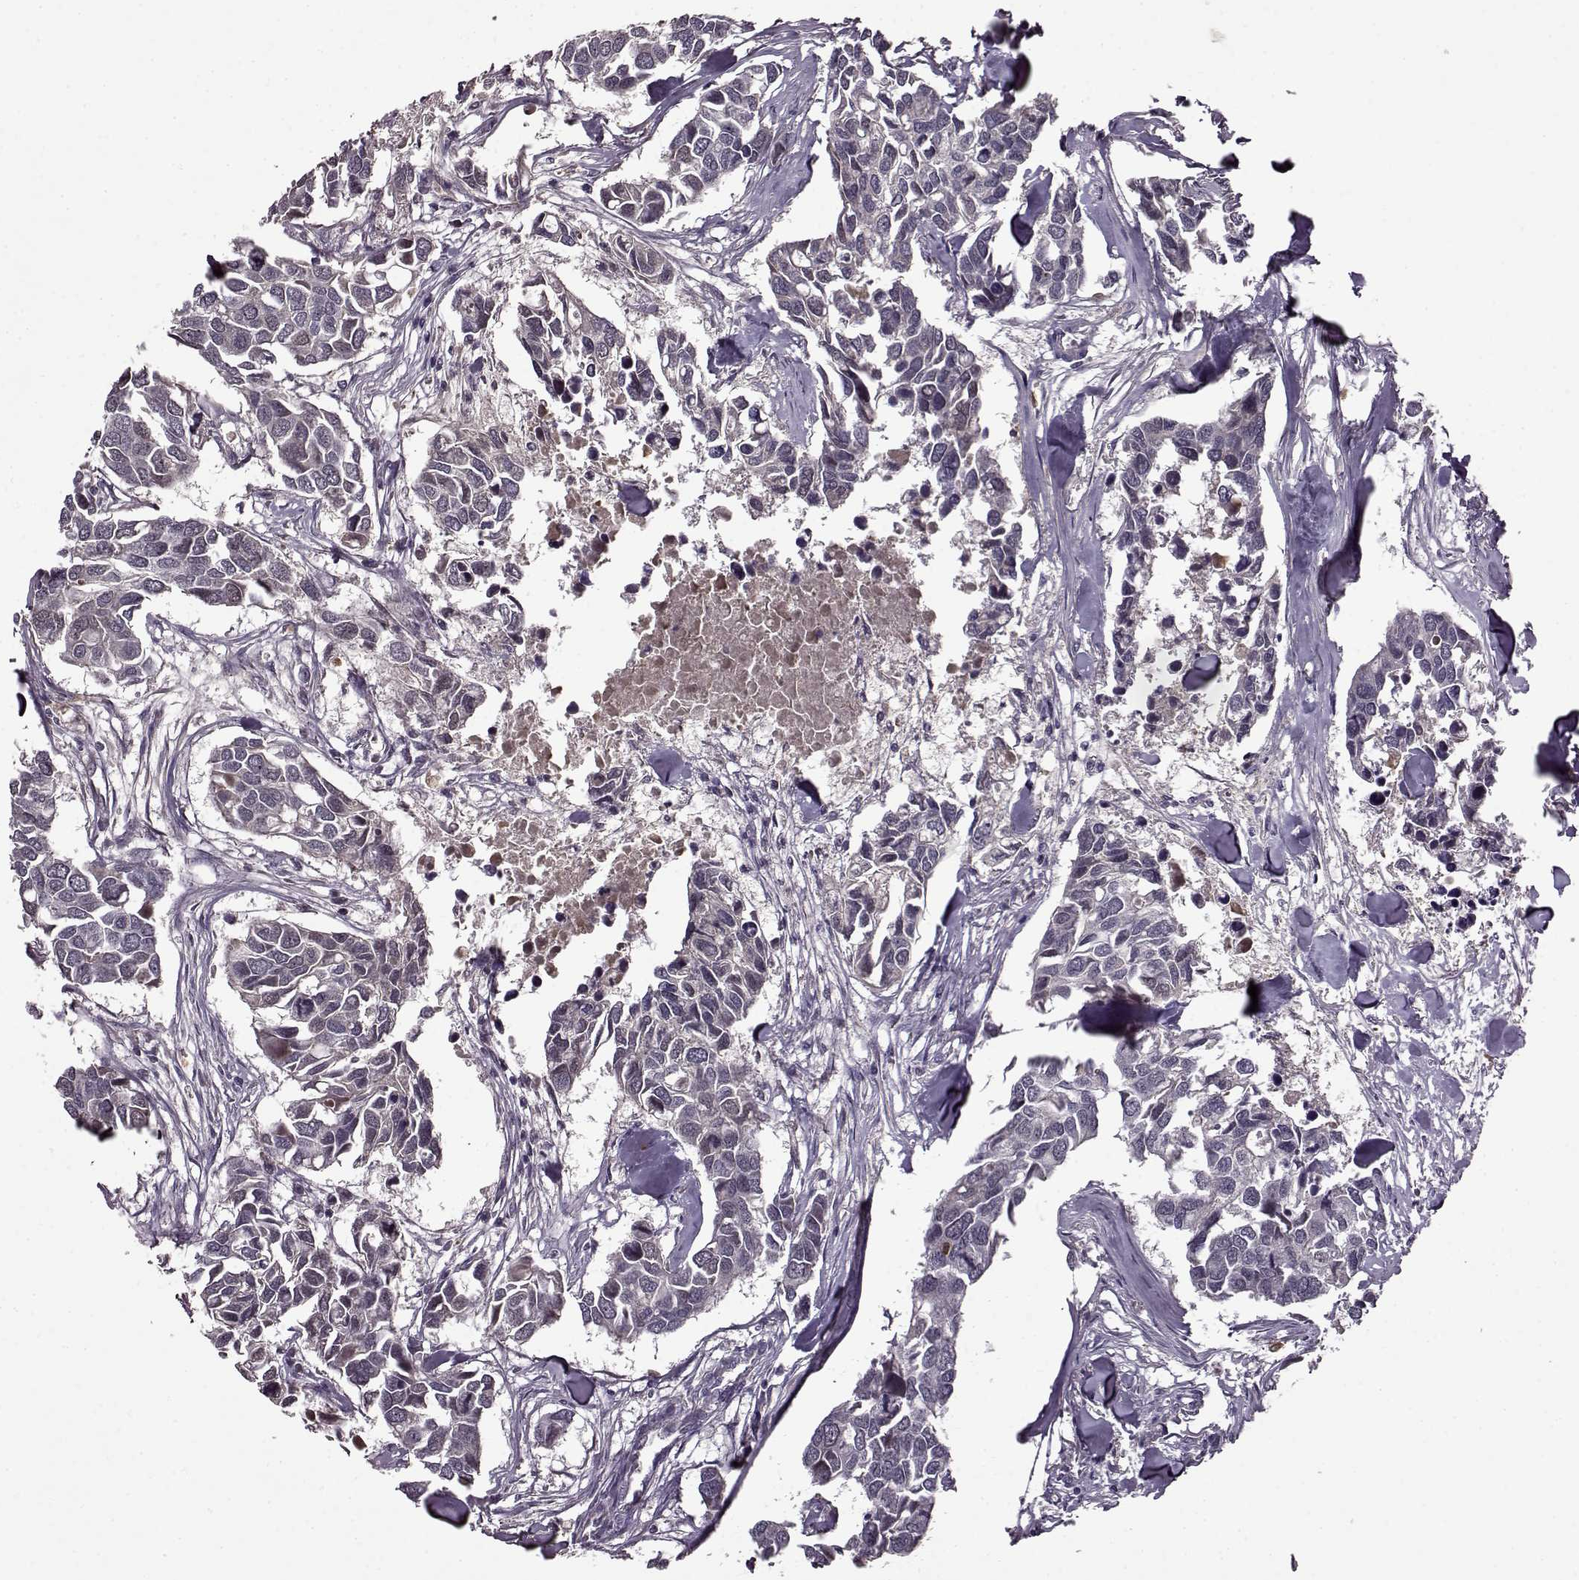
{"staining": {"intensity": "negative", "quantity": "none", "location": "none"}, "tissue": "breast cancer", "cell_type": "Tumor cells", "image_type": "cancer", "snomed": [{"axis": "morphology", "description": "Duct carcinoma"}, {"axis": "topography", "description": "Breast"}], "caption": "Intraductal carcinoma (breast) stained for a protein using IHC displays no staining tumor cells.", "gene": "MAIP1", "patient": {"sex": "female", "age": 83}}